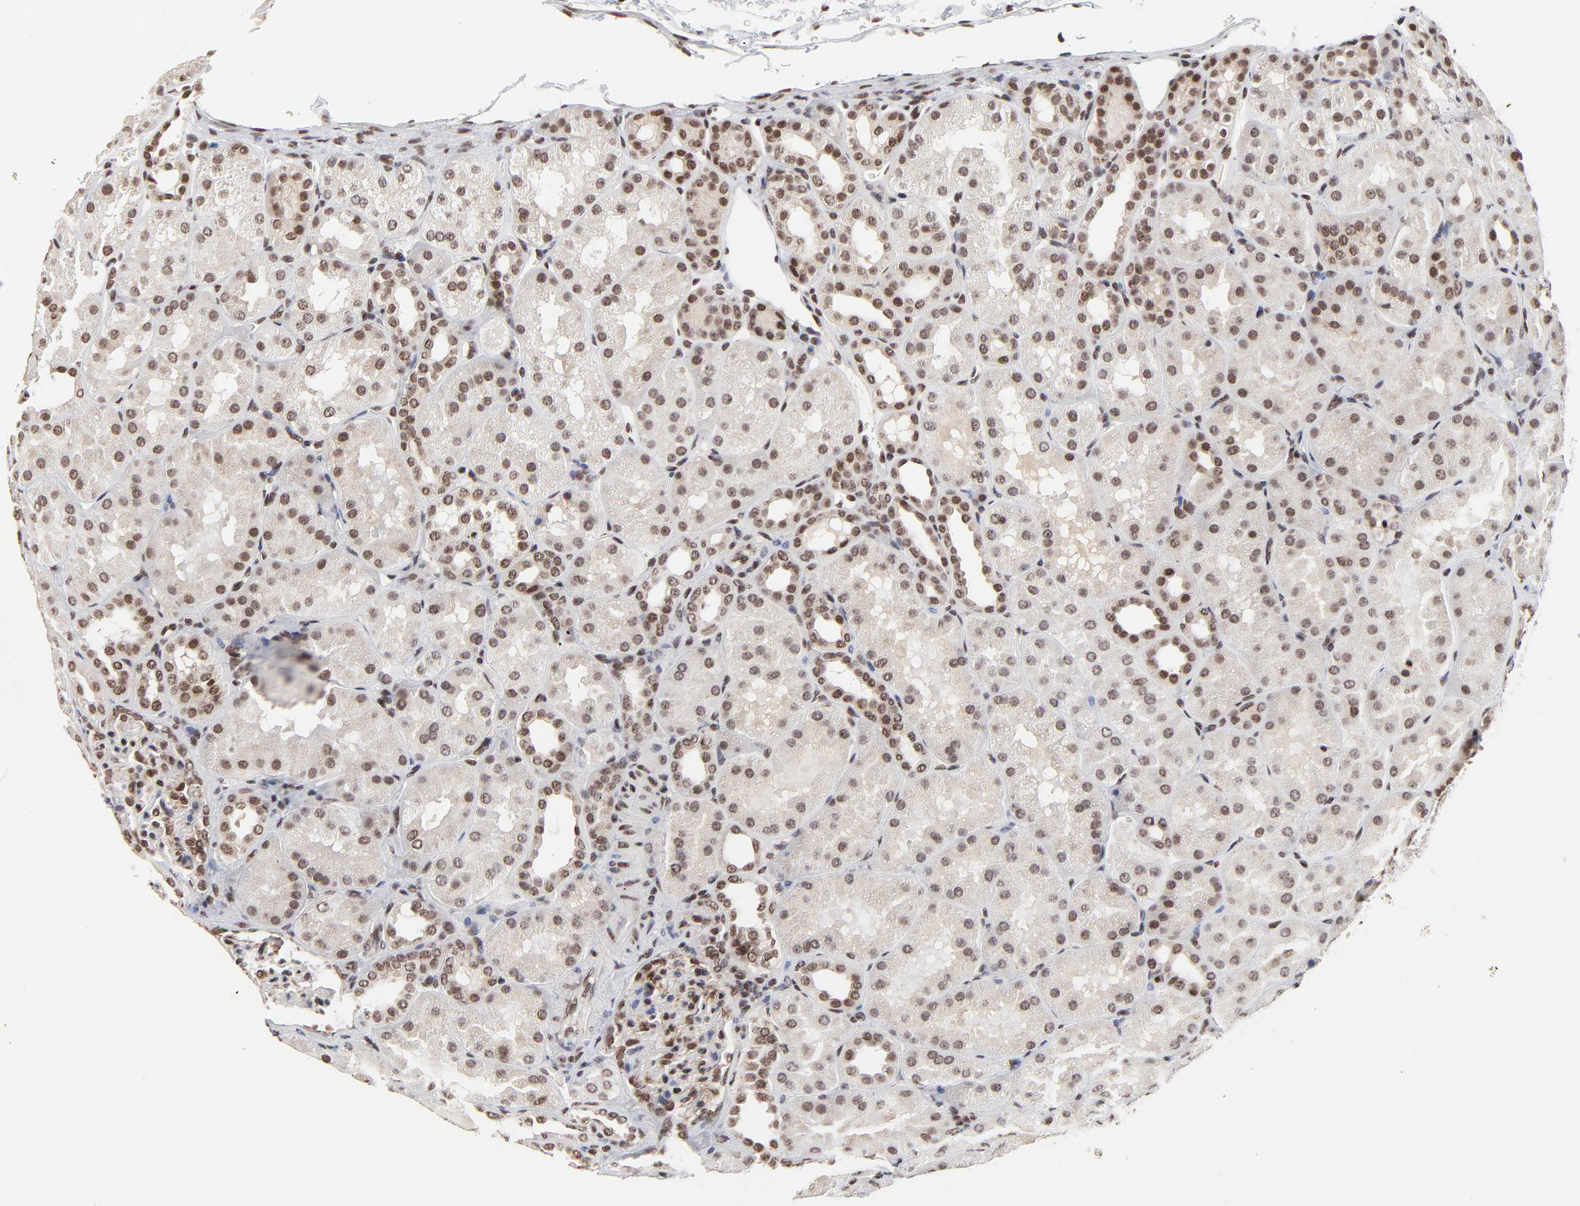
{"staining": {"intensity": "moderate", "quantity": ">75%", "location": "nuclear"}, "tissue": "kidney", "cell_type": "Cells in glomeruli", "image_type": "normal", "snomed": [{"axis": "morphology", "description": "Normal tissue, NOS"}, {"axis": "topography", "description": "Kidney"}], "caption": "IHC of unremarkable human kidney displays medium levels of moderate nuclear expression in approximately >75% of cells in glomeruli. (DAB = brown stain, brightfield microscopy at high magnification).", "gene": "ZNF777", "patient": {"sex": "male", "age": 28}}